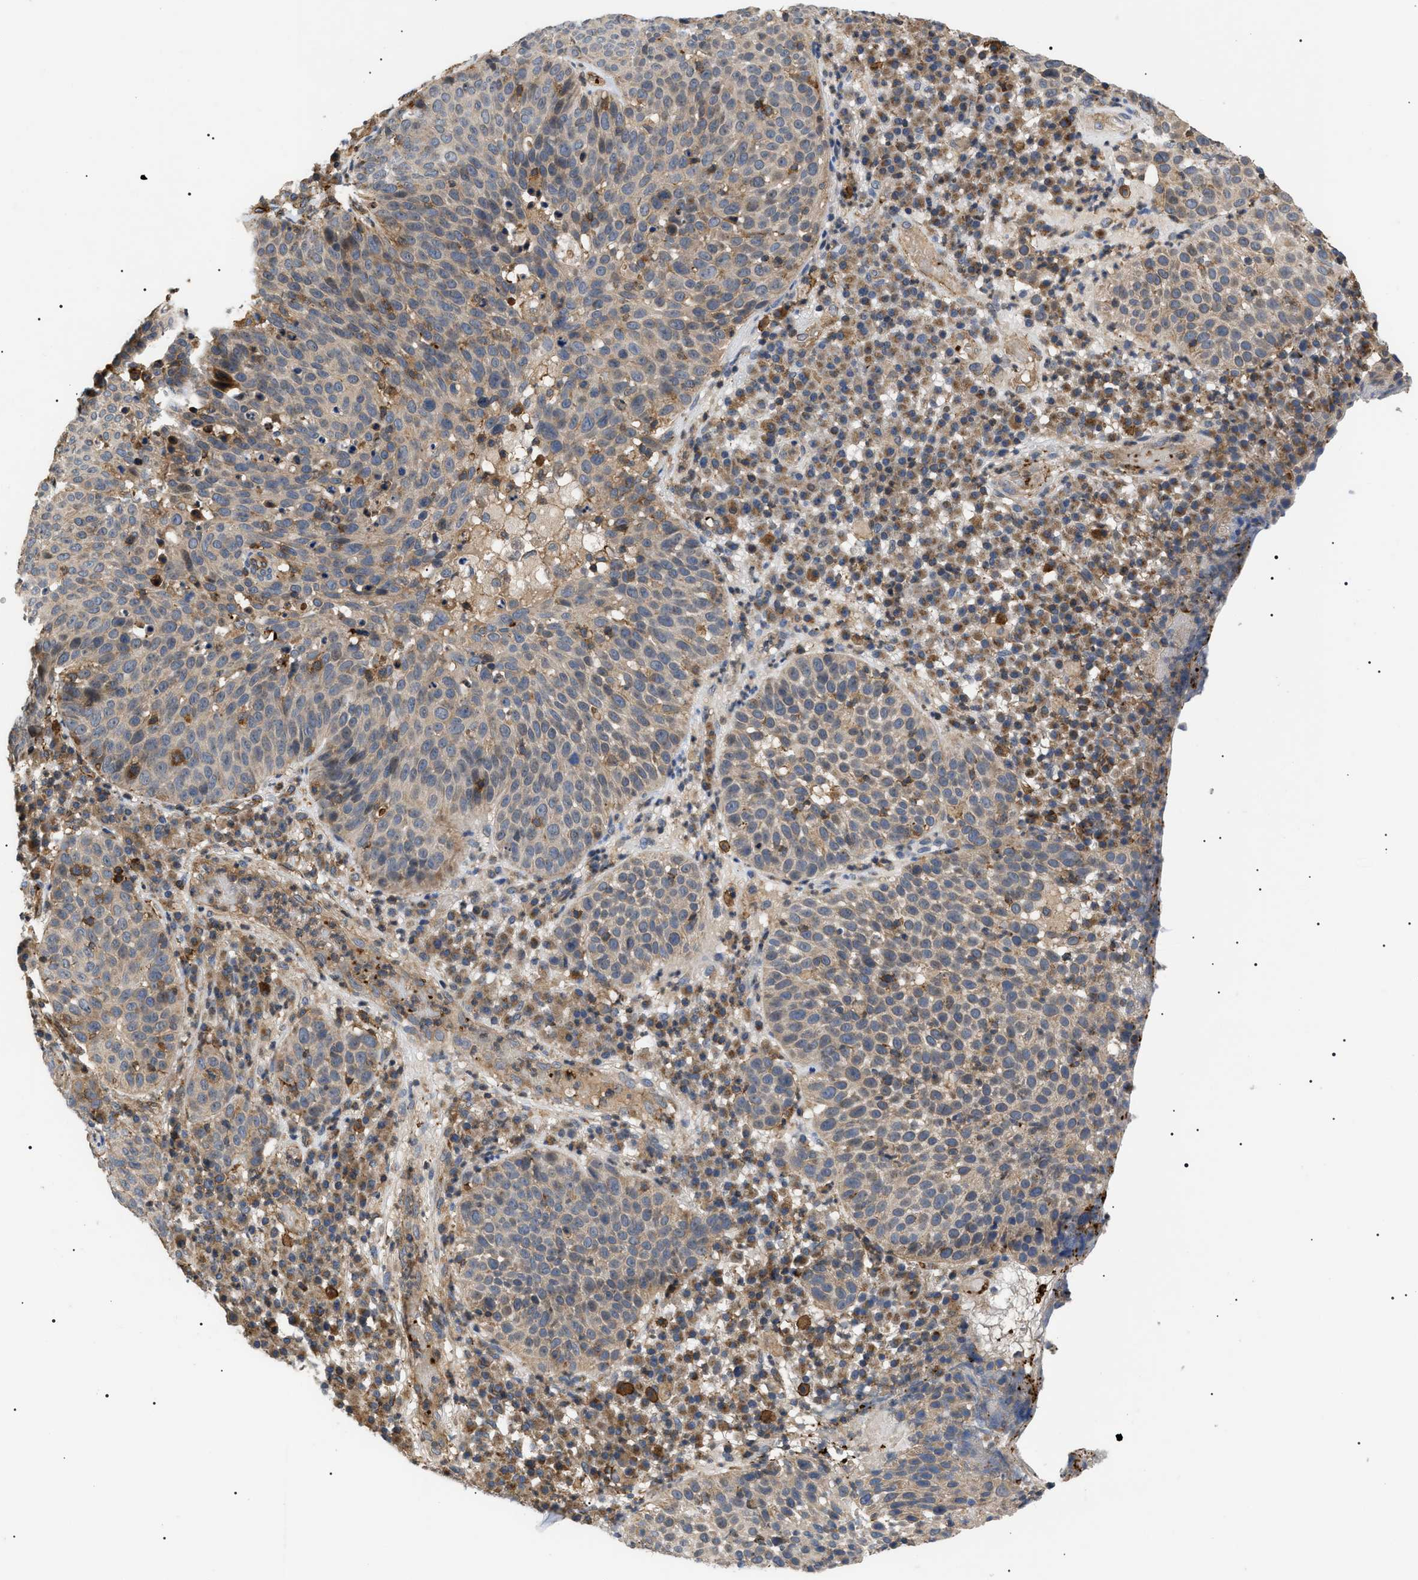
{"staining": {"intensity": "weak", "quantity": "25%-75%", "location": "cytoplasmic/membranous"}, "tissue": "skin cancer", "cell_type": "Tumor cells", "image_type": "cancer", "snomed": [{"axis": "morphology", "description": "Squamous cell carcinoma in situ, NOS"}, {"axis": "morphology", "description": "Squamous cell carcinoma, NOS"}, {"axis": "topography", "description": "Skin"}], "caption": "About 25%-75% of tumor cells in human skin squamous cell carcinoma in situ demonstrate weak cytoplasmic/membranous protein positivity as visualized by brown immunohistochemical staining.", "gene": "TMTC4", "patient": {"sex": "male", "age": 93}}